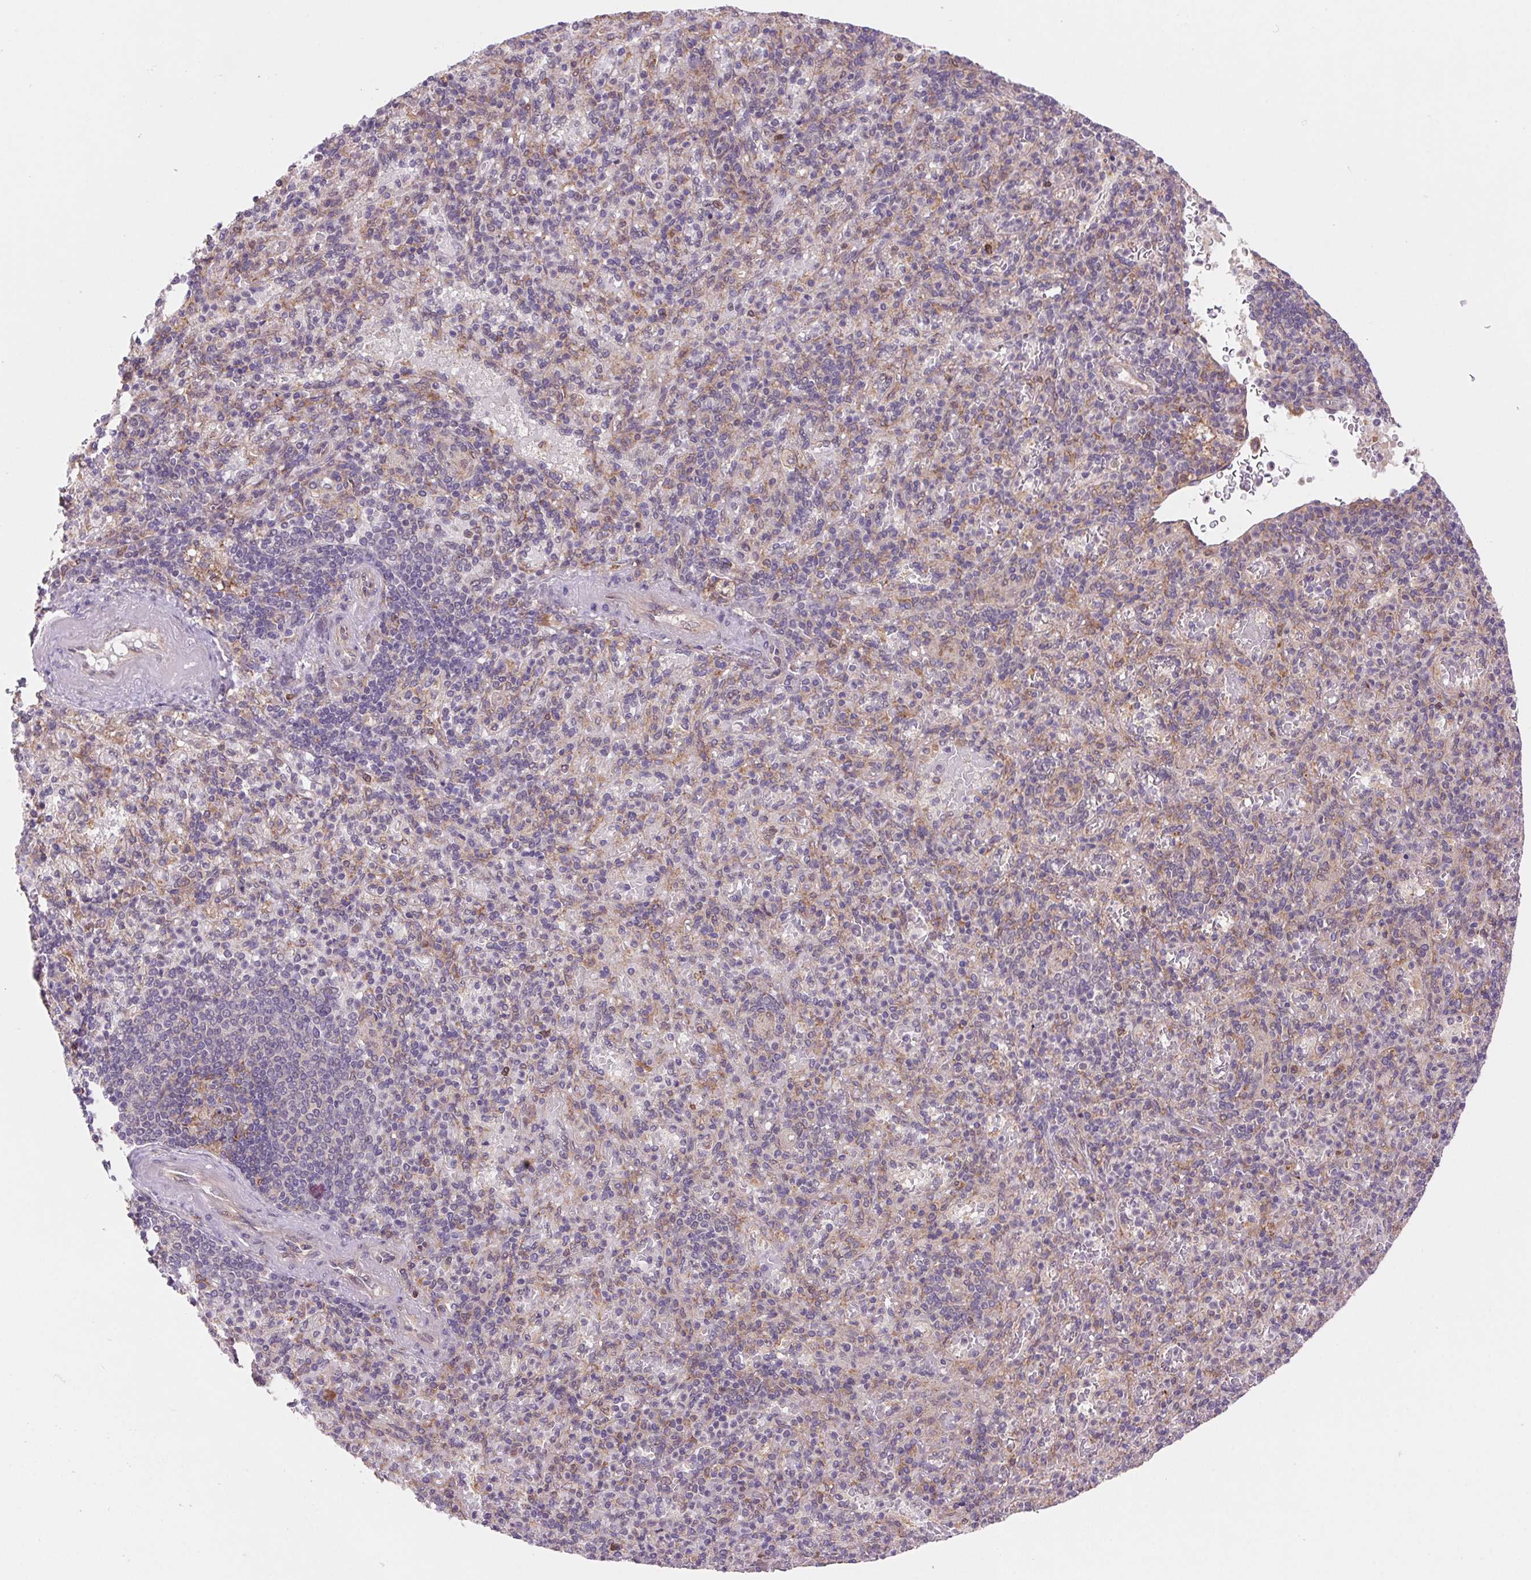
{"staining": {"intensity": "weak", "quantity": "<25%", "location": "cytoplasmic/membranous"}, "tissue": "spleen", "cell_type": "Cells in red pulp", "image_type": "normal", "snomed": [{"axis": "morphology", "description": "Normal tissue, NOS"}, {"axis": "topography", "description": "Spleen"}], "caption": "There is no significant staining in cells in red pulp of spleen. (Brightfield microscopy of DAB (3,3'-diaminobenzidine) immunohistochemistry (IHC) at high magnification).", "gene": "KLHL20", "patient": {"sex": "female", "age": 74}}